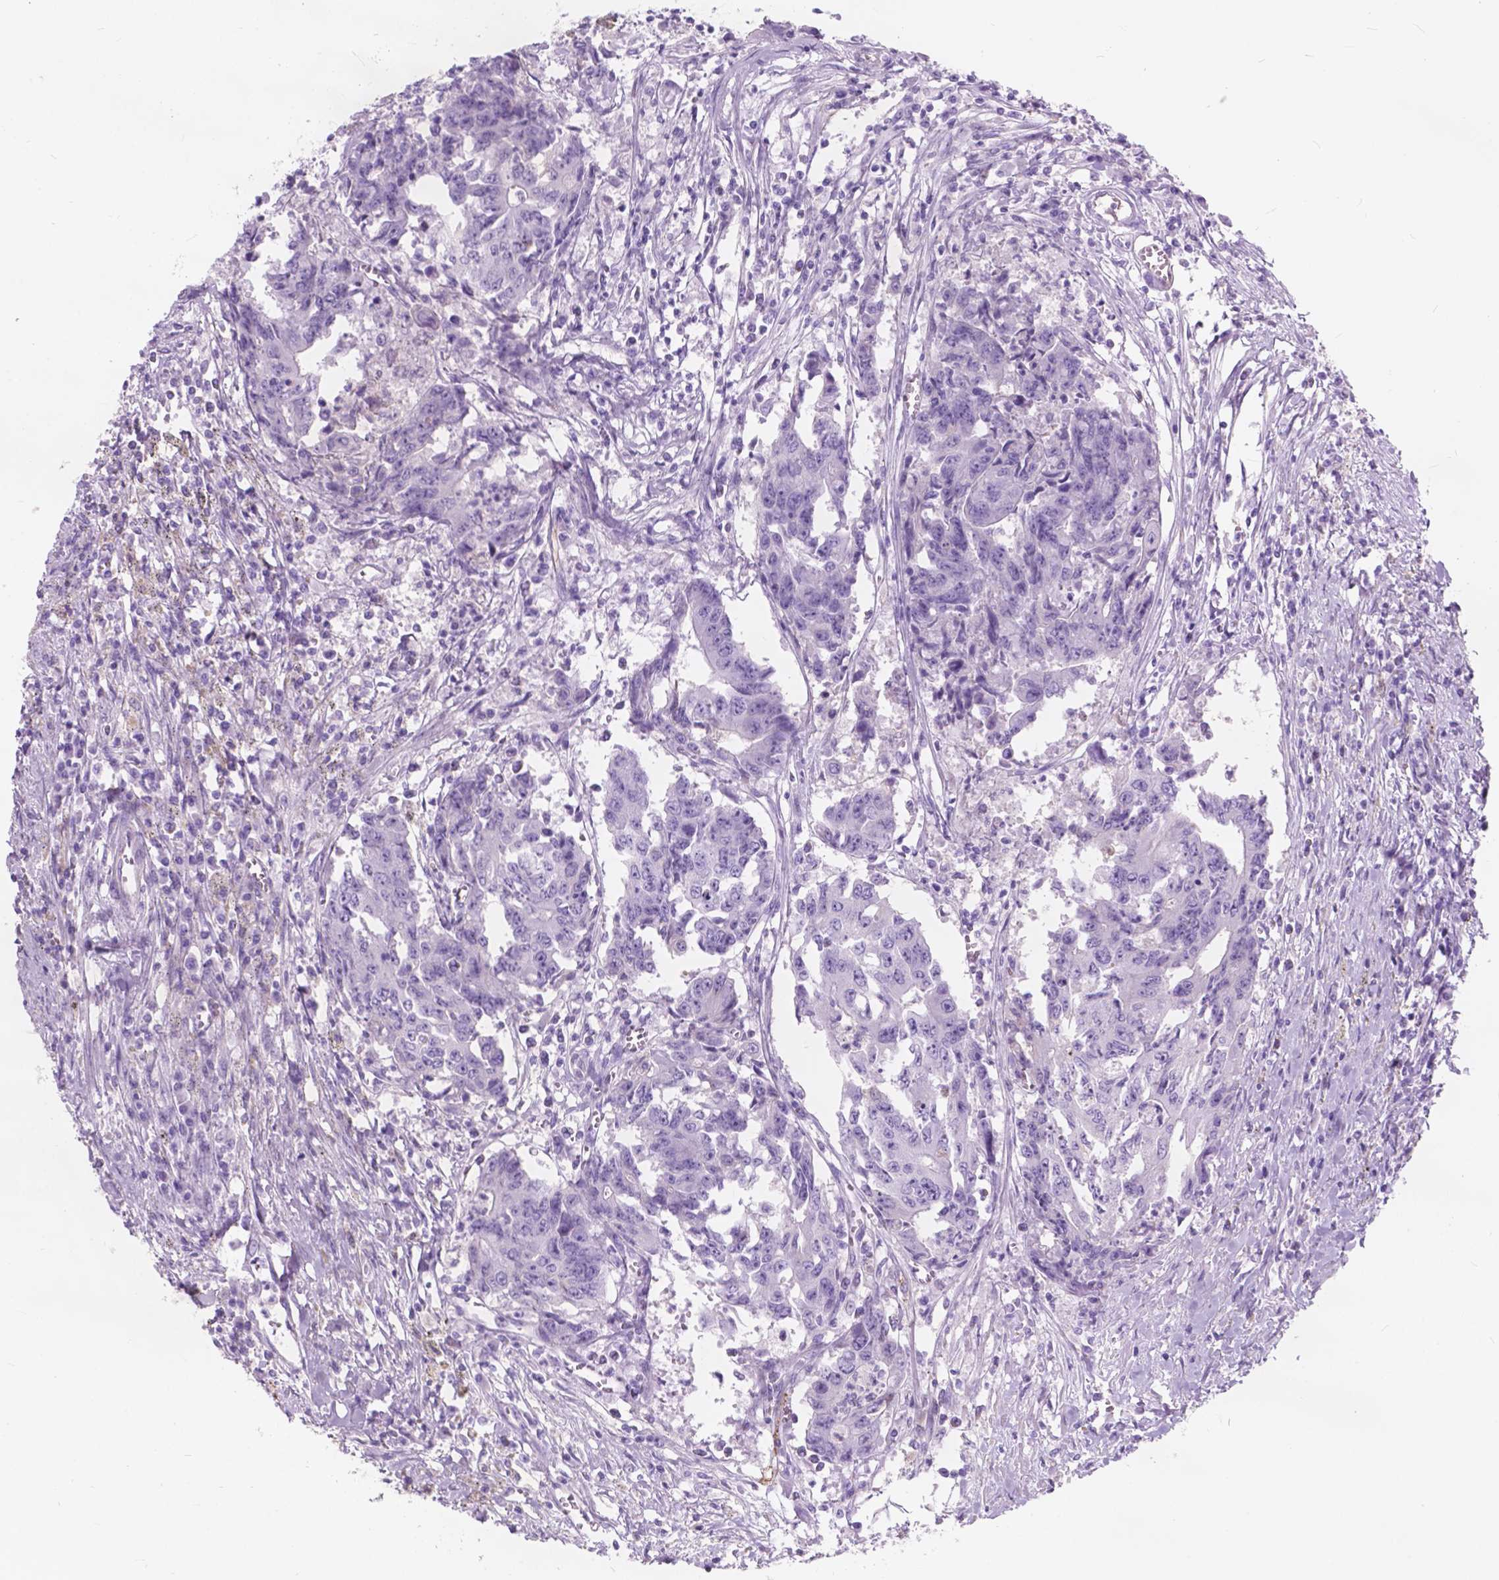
{"staining": {"intensity": "negative", "quantity": "none", "location": "none"}, "tissue": "colorectal cancer", "cell_type": "Tumor cells", "image_type": "cancer", "snomed": [{"axis": "morphology", "description": "Adenocarcinoma, NOS"}, {"axis": "topography", "description": "Rectum"}], "caption": "Protein analysis of colorectal adenocarcinoma demonstrates no significant staining in tumor cells.", "gene": "FXYD2", "patient": {"sex": "male", "age": 54}}